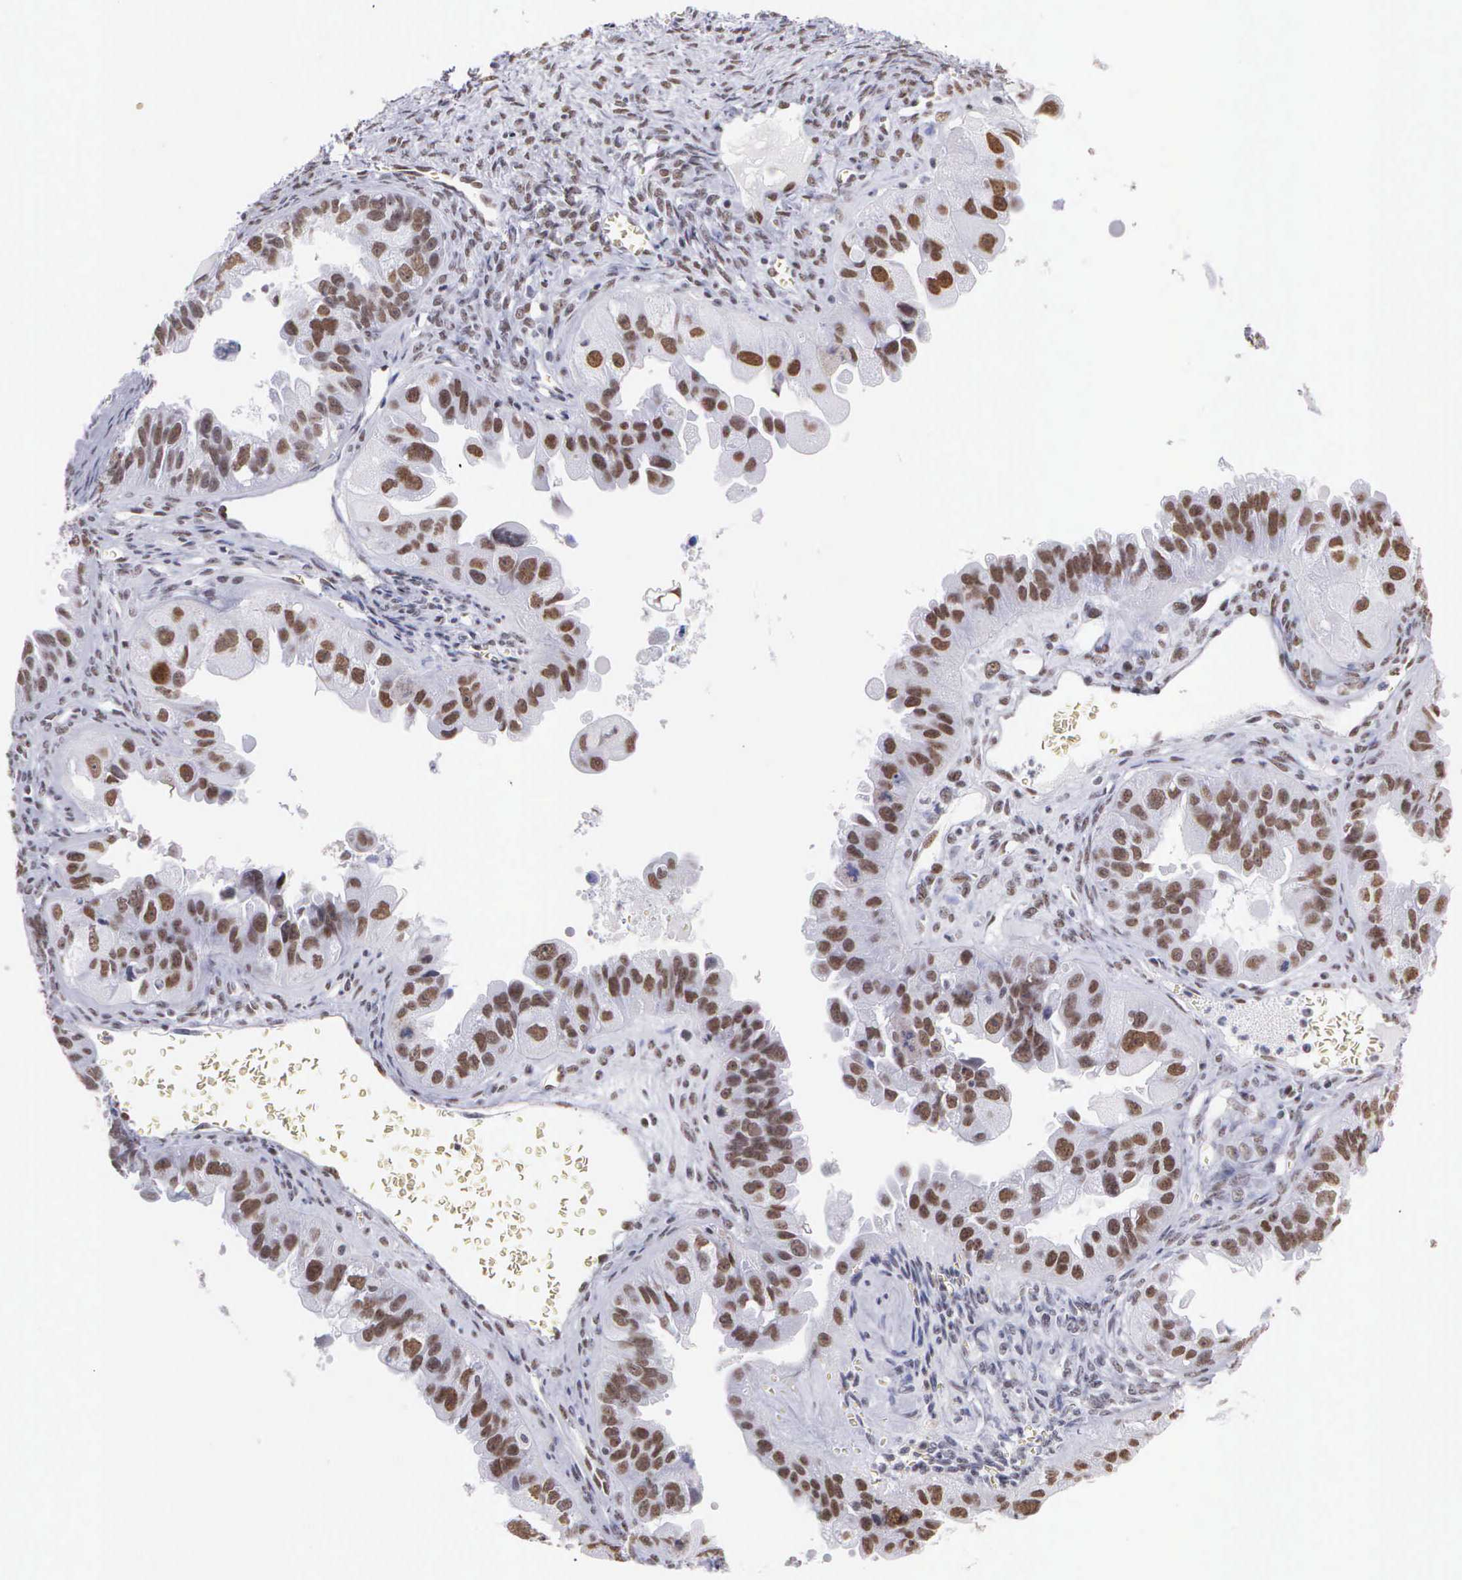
{"staining": {"intensity": "strong", "quantity": "25%-75%", "location": "nuclear"}, "tissue": "ovarian cancer", "cell_type": "Tumor cells", "image_type": "cancer", "snomed": [{"axis": "morphology", "description": "Carcinoma, endometroid"}, {"axis": "topography", "description": "Ovary"}], "caption": "Ovarian endometroid carcinoma stained with a brown dye demonstrates strong nuclear positive staining in approximately 25%-75% of tumor cells.", "gene": "CSTF2", "patient": {"sex": "female", "age": 85}}